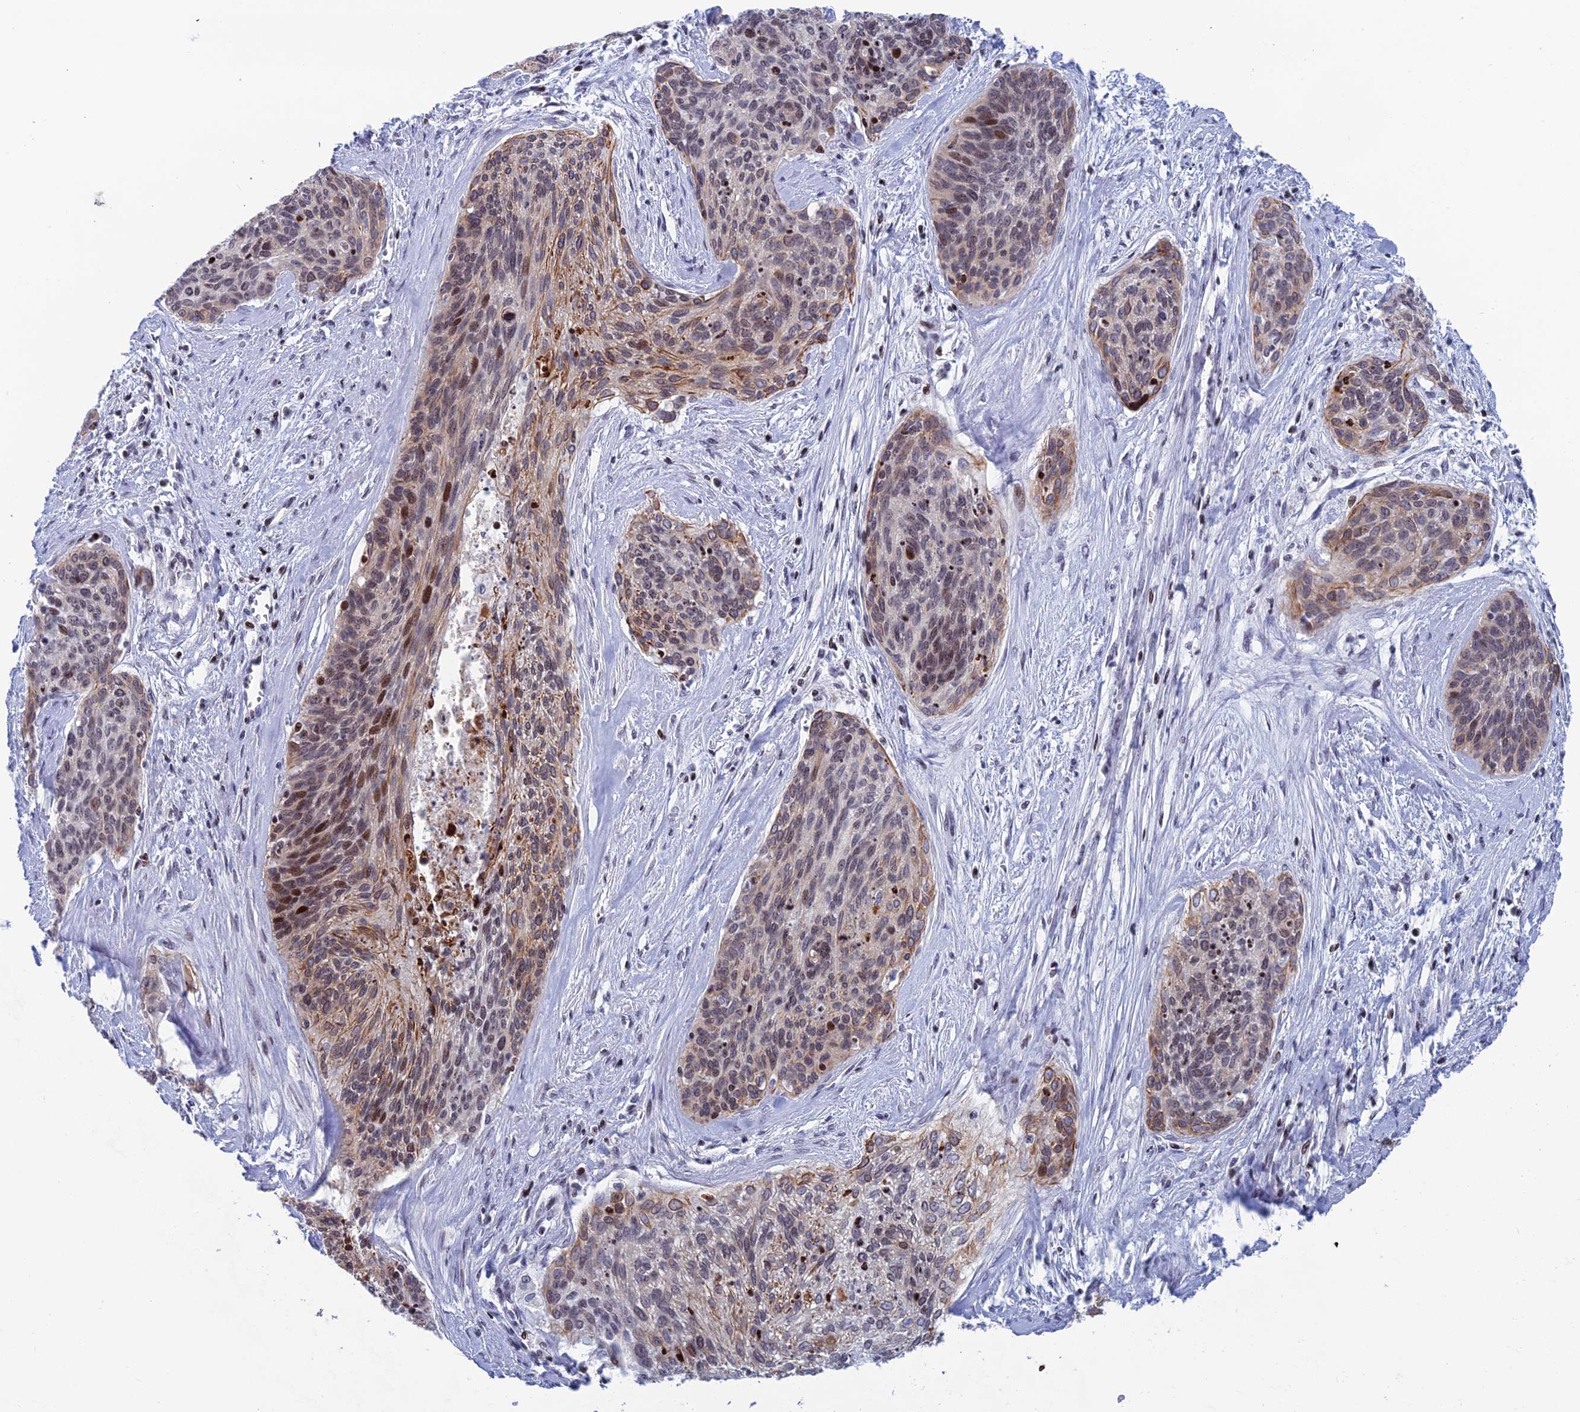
{"staining": {"intensity": "moderate", "quantity": "25%-75%", "location": "cytoplasmic/membranous,nuclear"}, "tissue": "cervical cancer", "cell_type": "Tumor cells", "image_type": "cancer", "snomed": [{"axis": "morphology", "description": "Squamous cell carcinoma, NOS"}, {"axis": "topography", "description": "Cervix"}], "caption": "A brown stain highlights moderate cytoplasmic/membranous and nuclear staining of a protein in cervical cancer (squamous cell carcinoma) tumor cells. (Brightfield microscopy of DAB IHC at high magnification).", "gene": "AFF3", "patient": {"sex": "female", "age": 55}}